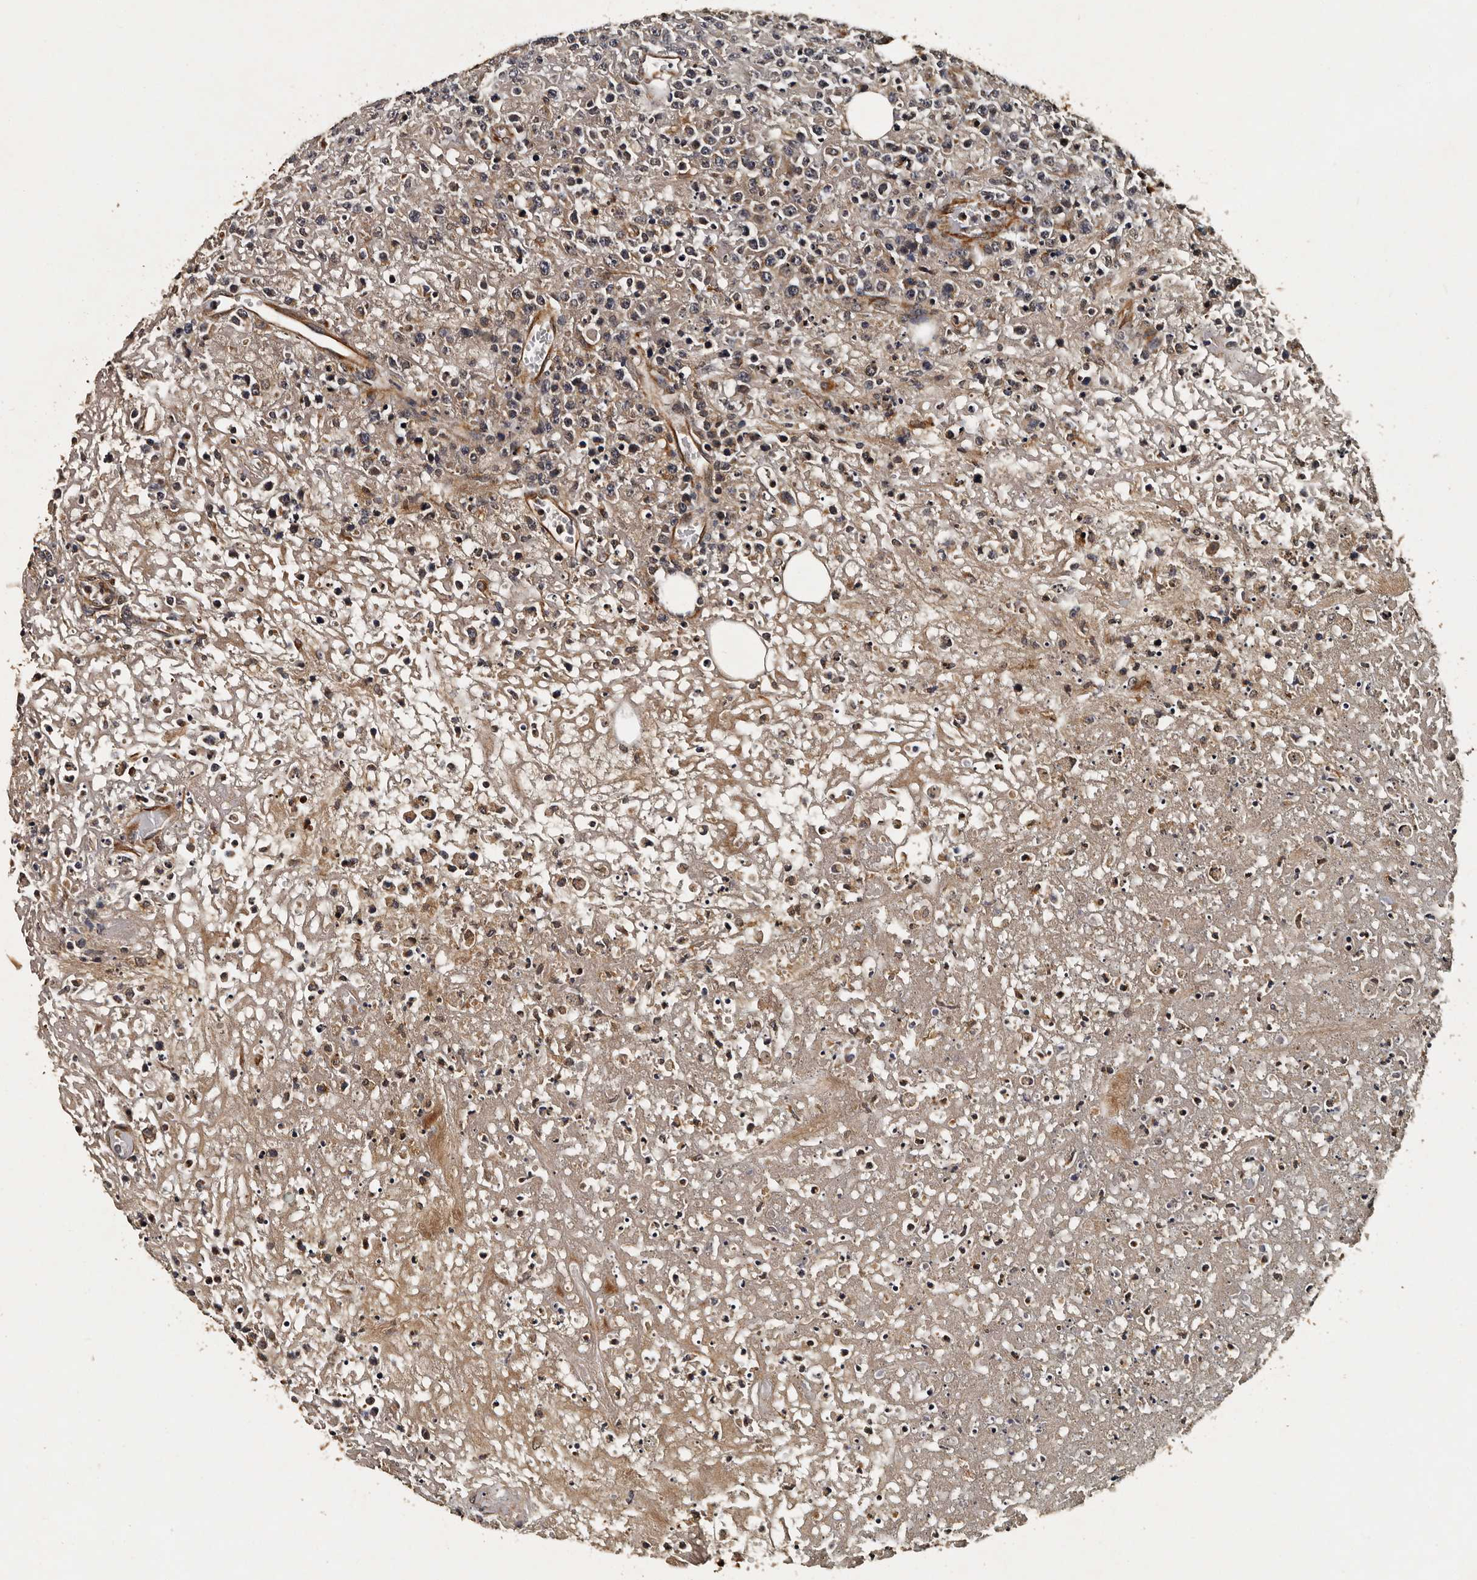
{"staining": {"intensity": "weak", "quantity": "<25%", "location": "nuclear"}, "tissue": "lymphoma", "cell_type": "Tumor cells", "image_type": "cancer", "snomed": [{"axis": "morphology", "description": "Malignant lymphoma, non-Hodgkin's type, High grade"}, {"axis": "topography", "description": "Colon"}], "caption": "This is a photomicrograph of immunohistochemistry staining of malignant lymphoma, non-Hodgkin's type (high-grade), which shows no expression in tumor cells.", "gene": "CPNE3", "patient": {"sex": "female", "age": 53}}